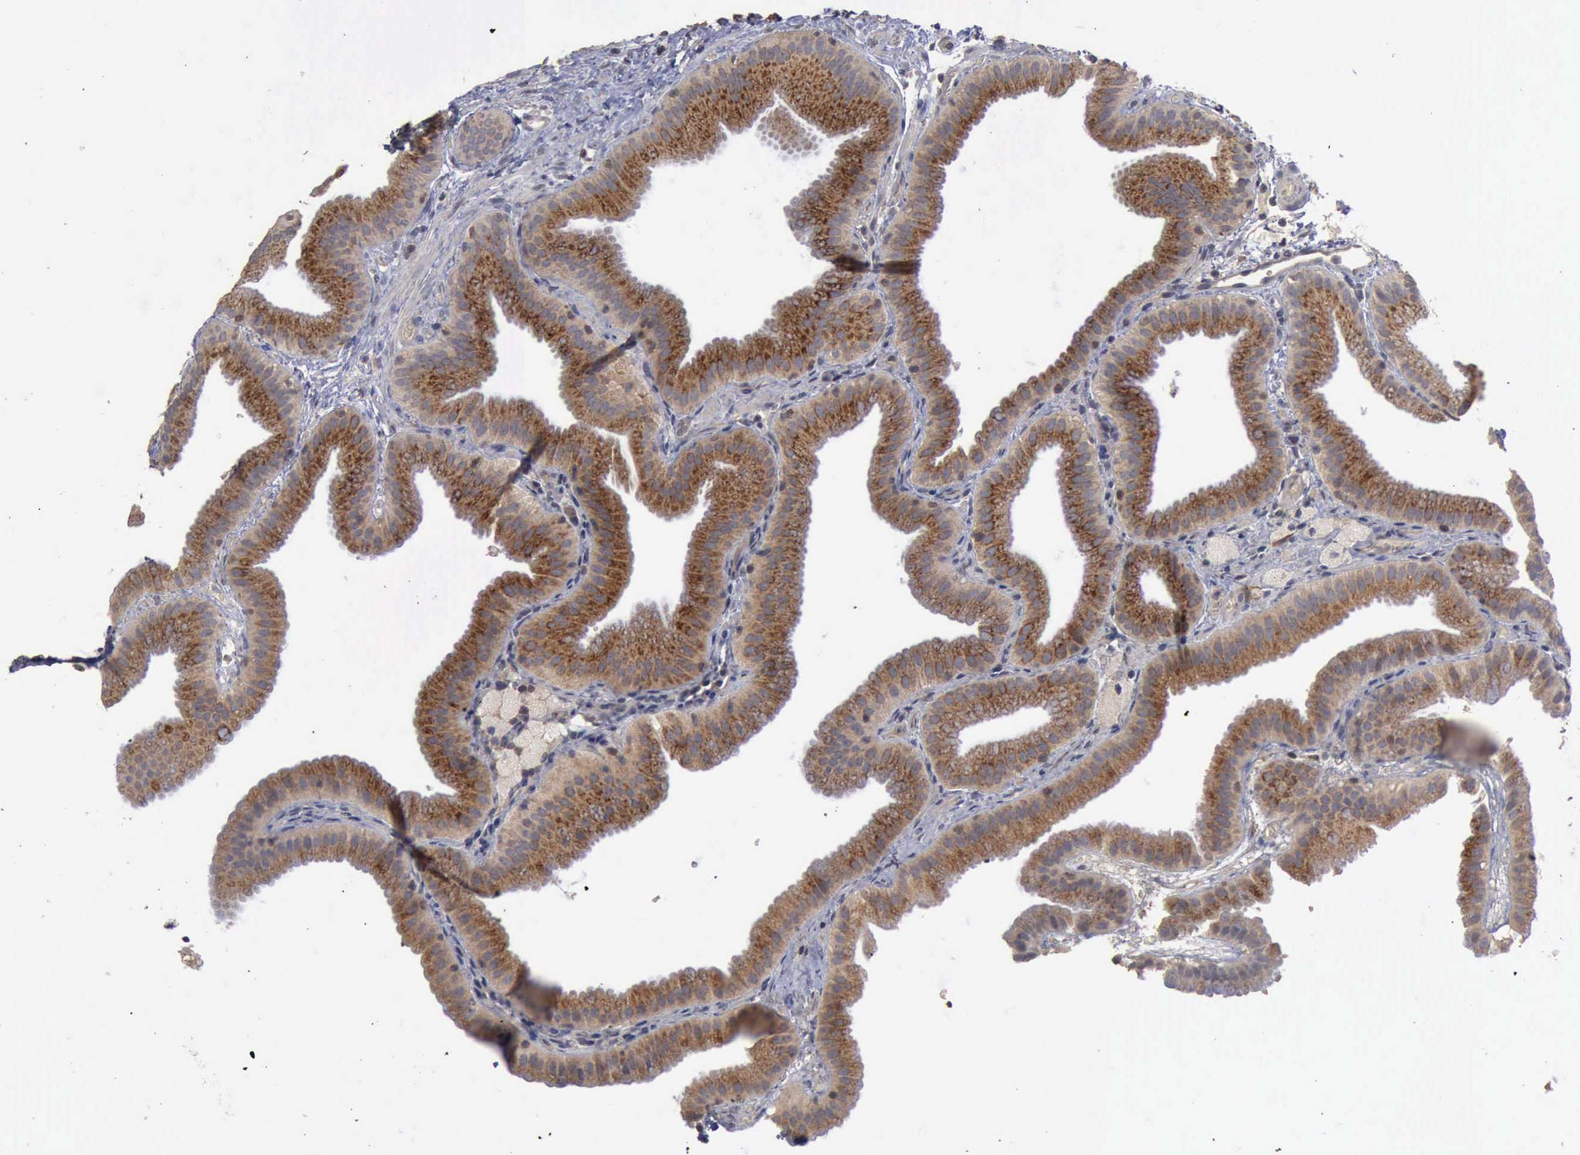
{"staining": {"intensity": "moderate", "quantity": ">75%", "location": "cytoplasmic/membranous"}, "tissue": "gallbladder", "cell_type": "Glandular cells", "image_type": "normal", "snomed": [{"axis": "morphology", "description": "Normal tissue, NOS"}, {"axis": "topography", "description": "Gallbladder"}], "caption": "Immunohistochemical staining of normal gallbladder shows >75% levels of moderate cytoplasmic/membranous protein expression in about >75% of glandular cells. Nuclei are stained in blue.", "gene": "CRKL", "patient": {"sex": "female", "age": 63}}